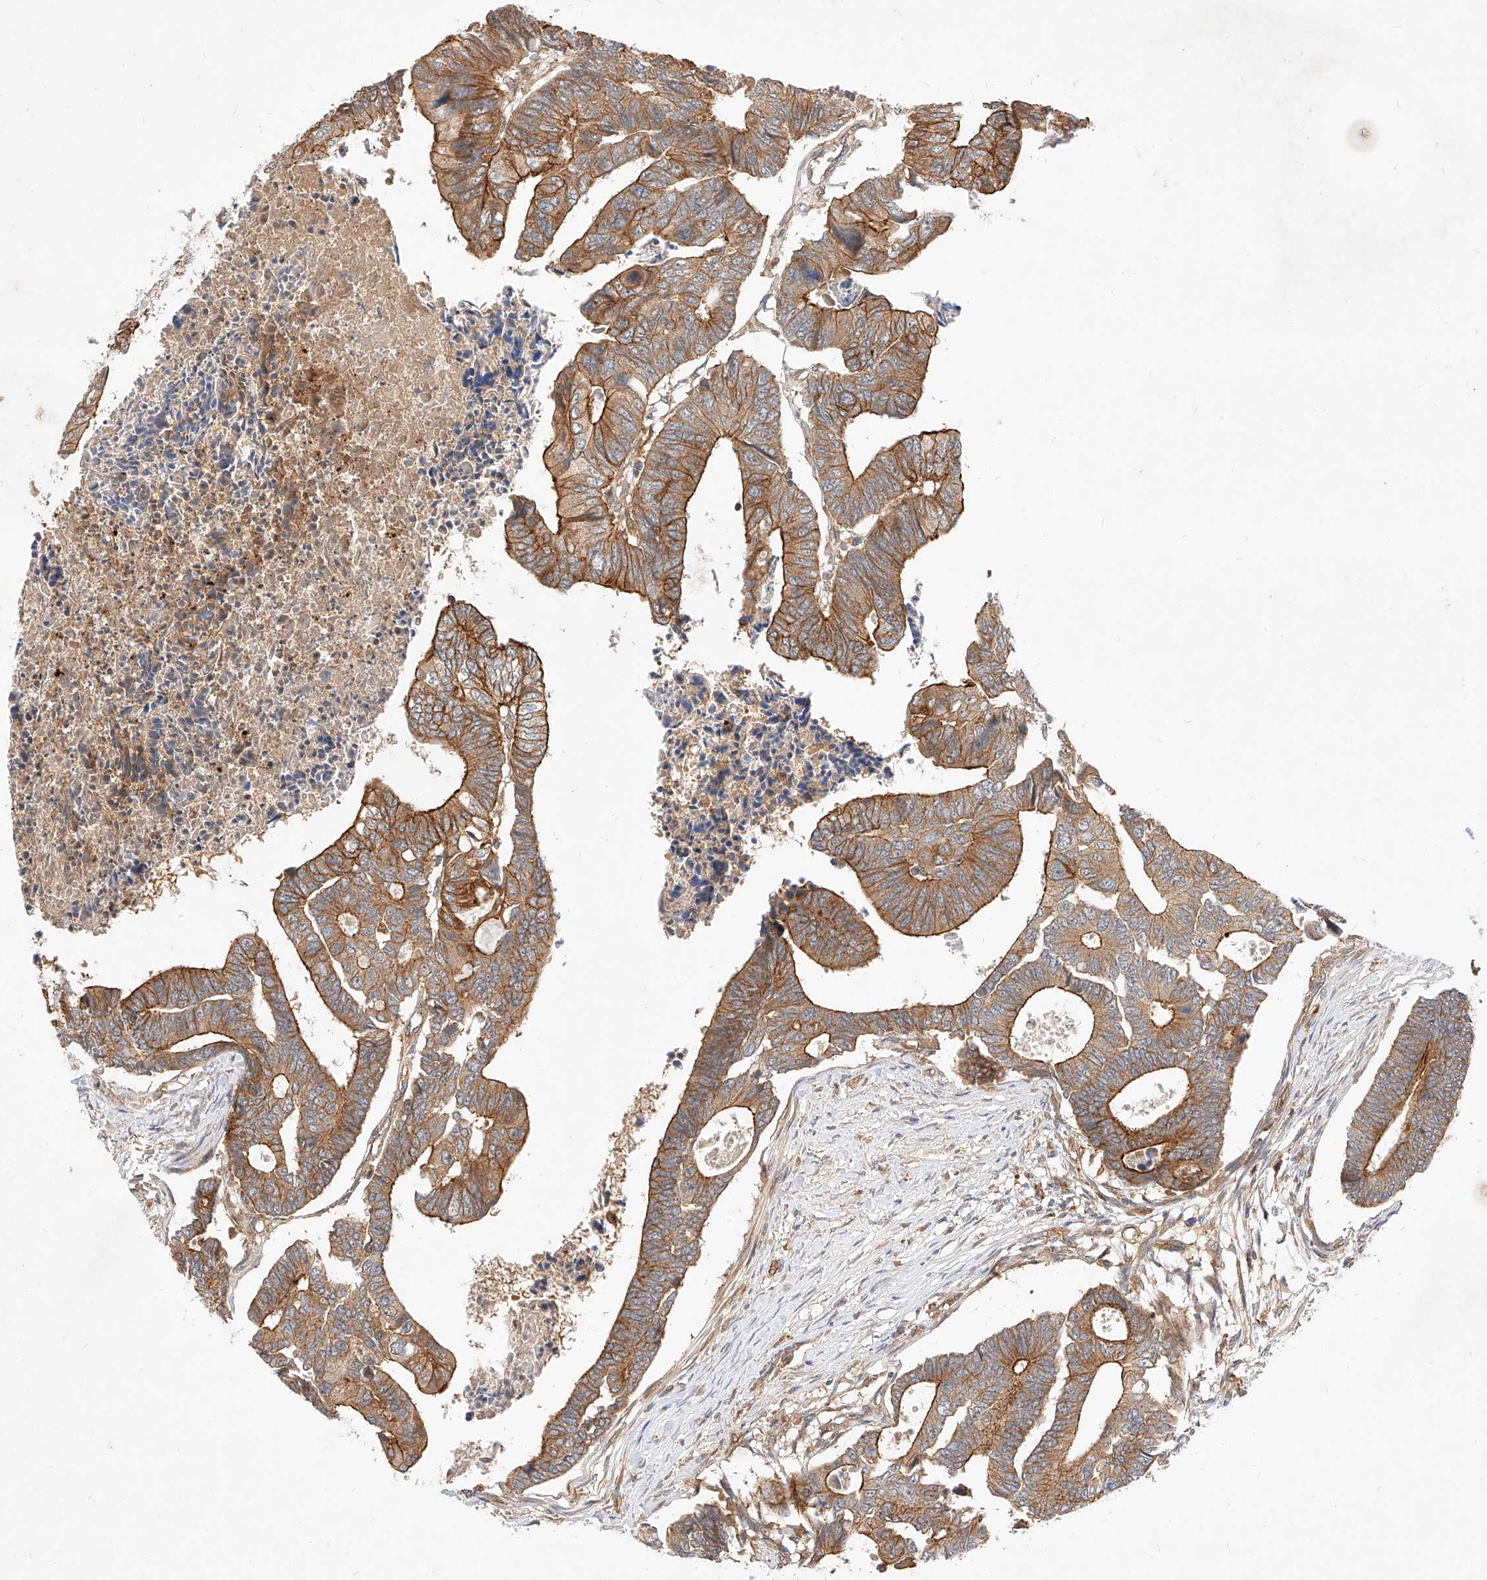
{"staining": {"intensity": "moderate", "quantity": ">75%", "location": "cytoplasmic/membranous"}, "tissue": "colorectal cancer", "cell_type": "Tumor cells", "image_type": "cancer", "snomed": [{"axis": "morphology", "description": "Adenocarcinoma, NOS"}, {"axis": "topography", "description": "Rectum"}], "caption": "DAB immunohistochemical staining of colorectal adenocarcinoma reveals moderate cytoplasmic/membranous protein expression in approximately >75% of tumor cells.", "gene": "NFAM1", "patient": {"sex": "female", "age": 65}}